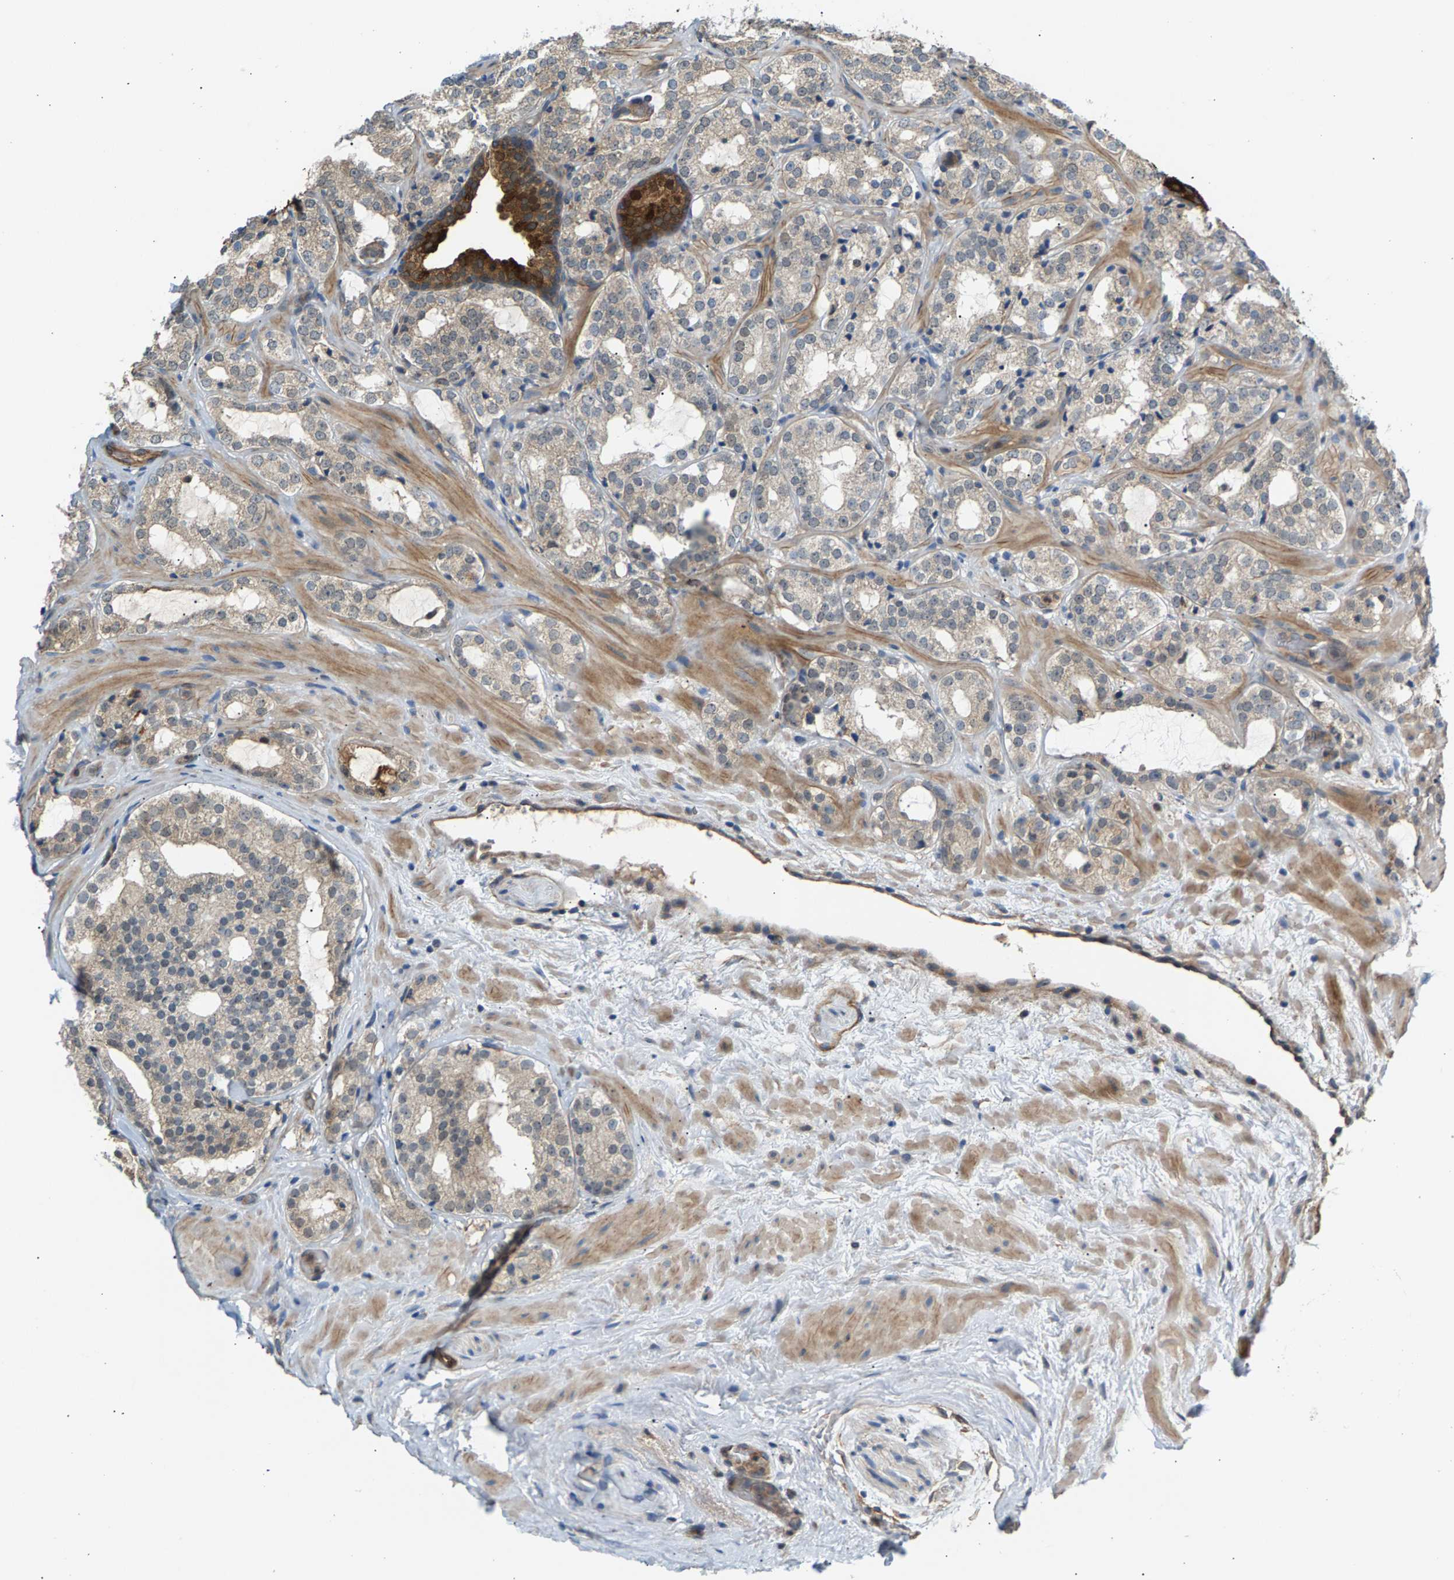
{"staining": {"intensity": "weak", "quantity": "<25%", "location": "cytoplasmic/membranous"}, "tissue": "prostate cancer", "cell_type": "Tumor cells", "image_type": "cancer", "snomed": [{"axis": "morphology", "description": "Adenocarcinoma, High grade"}, {"axis": "topography", "description": "Prostate"}], "caption": "Prostate cancer was stained to show a protein in brown. There is no significant expression in tumor cells.", "gene": "KRTAP27-1", "patient": {"sex": "male", "age": 64}}